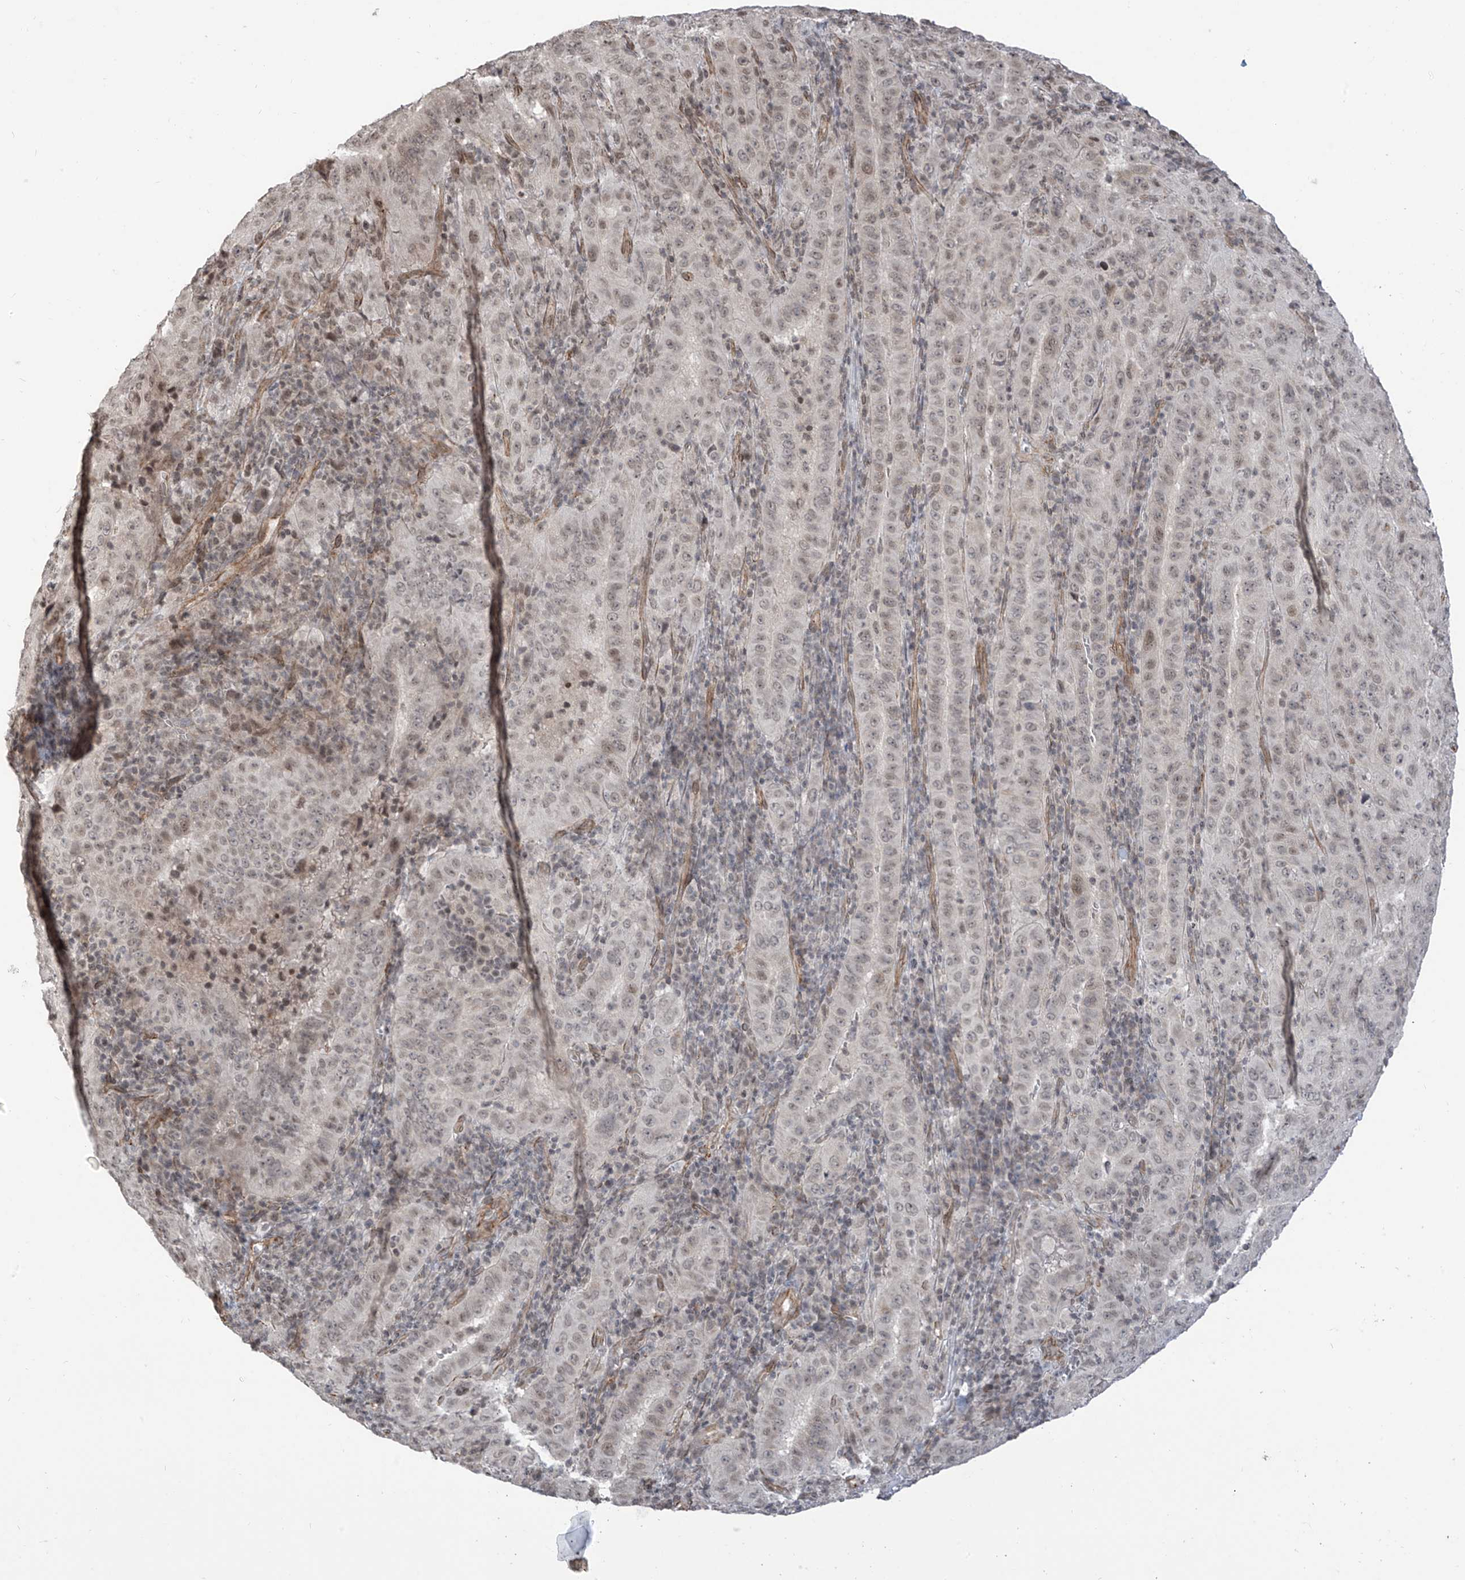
{"staining": {"intensity": "weak", "quantity": ">75%", "location": "nuclear"}, "tissue": "pancreatic cancer", "cell_type": "Tumor cells", "image_type": "cancer", "snomed": [{"axis": "morphology", "description": "Adenocarcinoma, NOS"}, {"axis": "topography", "description": "Pancreas"}], "caption": "This image reveals immunohistochemistry staining of pancreatic cancer (adenocarcinoma), with low weak nuclear positivity in about >75% of tumor cells.", "gene": "METAP1D", "patient": {"sex": "male", "age": 63}}